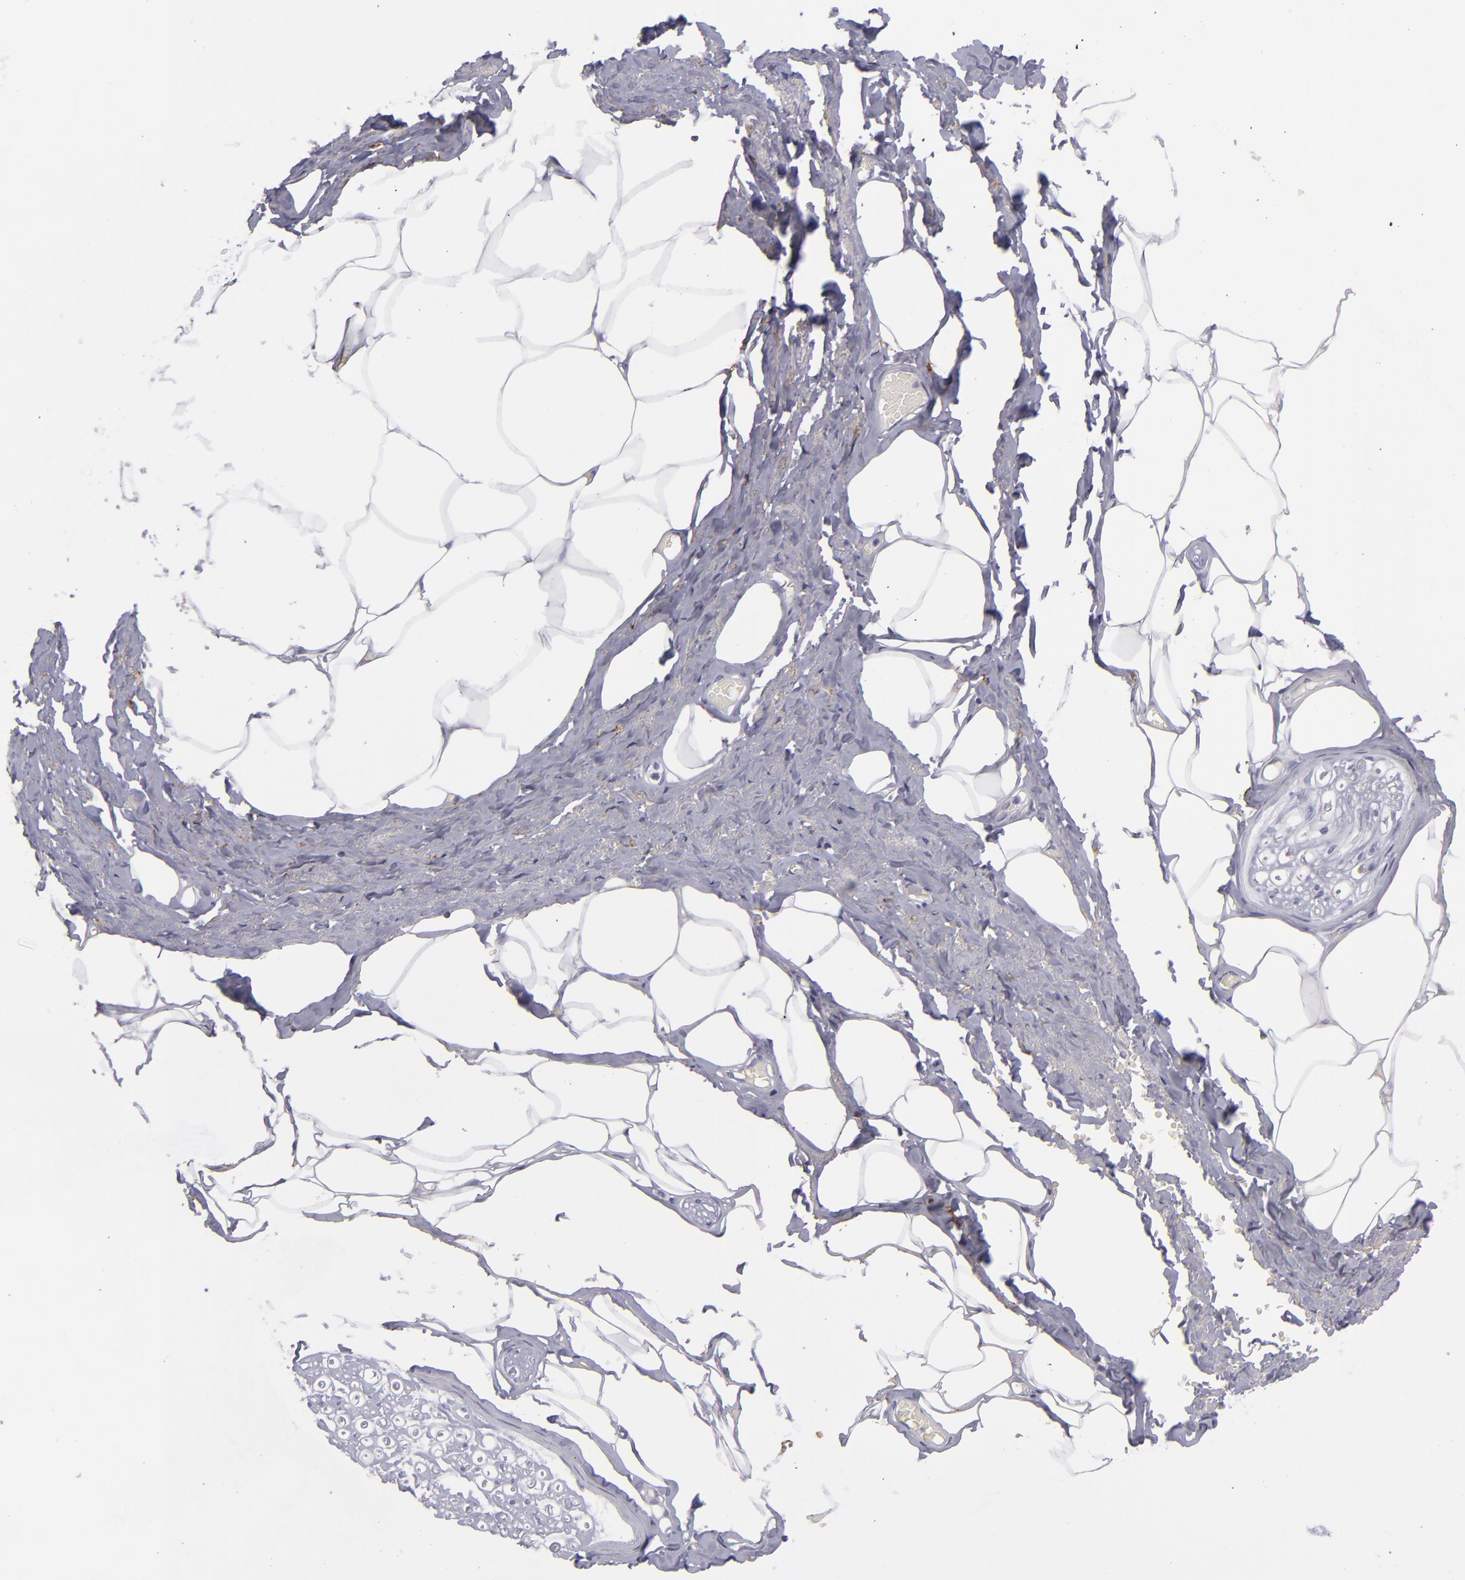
{"staining": {"intensity": "negative", "quantity": "none", "location": "none"}, "tissue": "adipose tissue", "cell_type": "Adipocytes", "image_type": "normal", "snomed": [{"axis": "morphology", "description": "Normal tissue, NOS"}, {"axis": "topography", "description": "Soft tissue"}, {"axis": "topography", "description": "Peripheral nerve tissue"}], "caption": "IHC of benign human adipose tissue demonstrates no staining in adipocytes.", "gene": "ACE", "patient": {"sex": "female", "age": 68}}